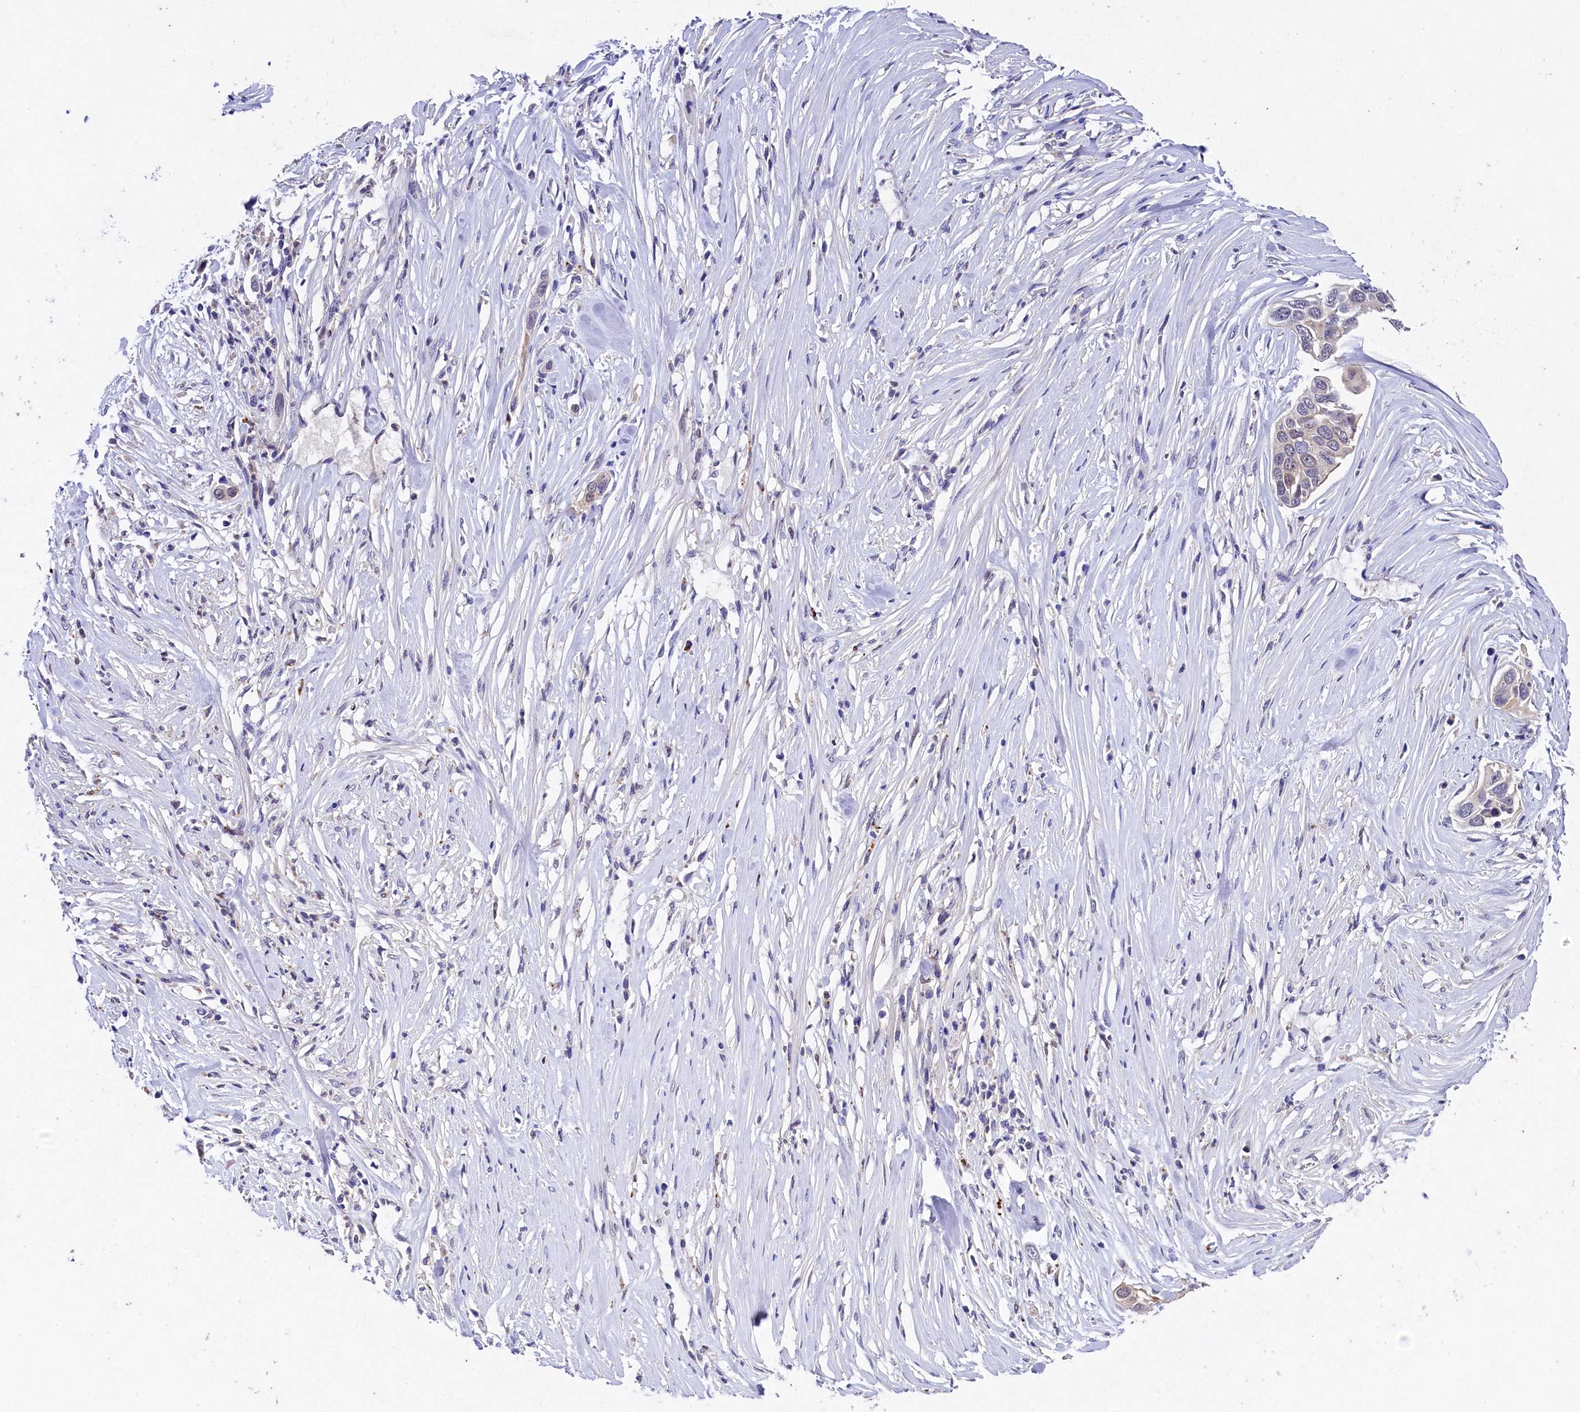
{"staining": {"intensity": "weak", "quantity": "<25%", "location": "cytoplasmic/membranous,nuclear"}, "tissue": "pancreatic cancer", "cell_type": "Tumor cells", "image_type": "cancer", "snomed": [{"axis": "morphology", "description": "Adenocarcinoma, NOS"}, {"axis": "topography", "description": "Pancreas"}], "caption": "The immunohistochemistry (IHC) micrograph has no significant positivity in tumor cells of pancreatic cancer (adenocarcinoma) tissue. (DAB (3,3'-diaminobenzidine) immunohistochemistry (IHC), high magnification).", "gene": "TGDS", "patient": {"sex": "female", "age": 60}}